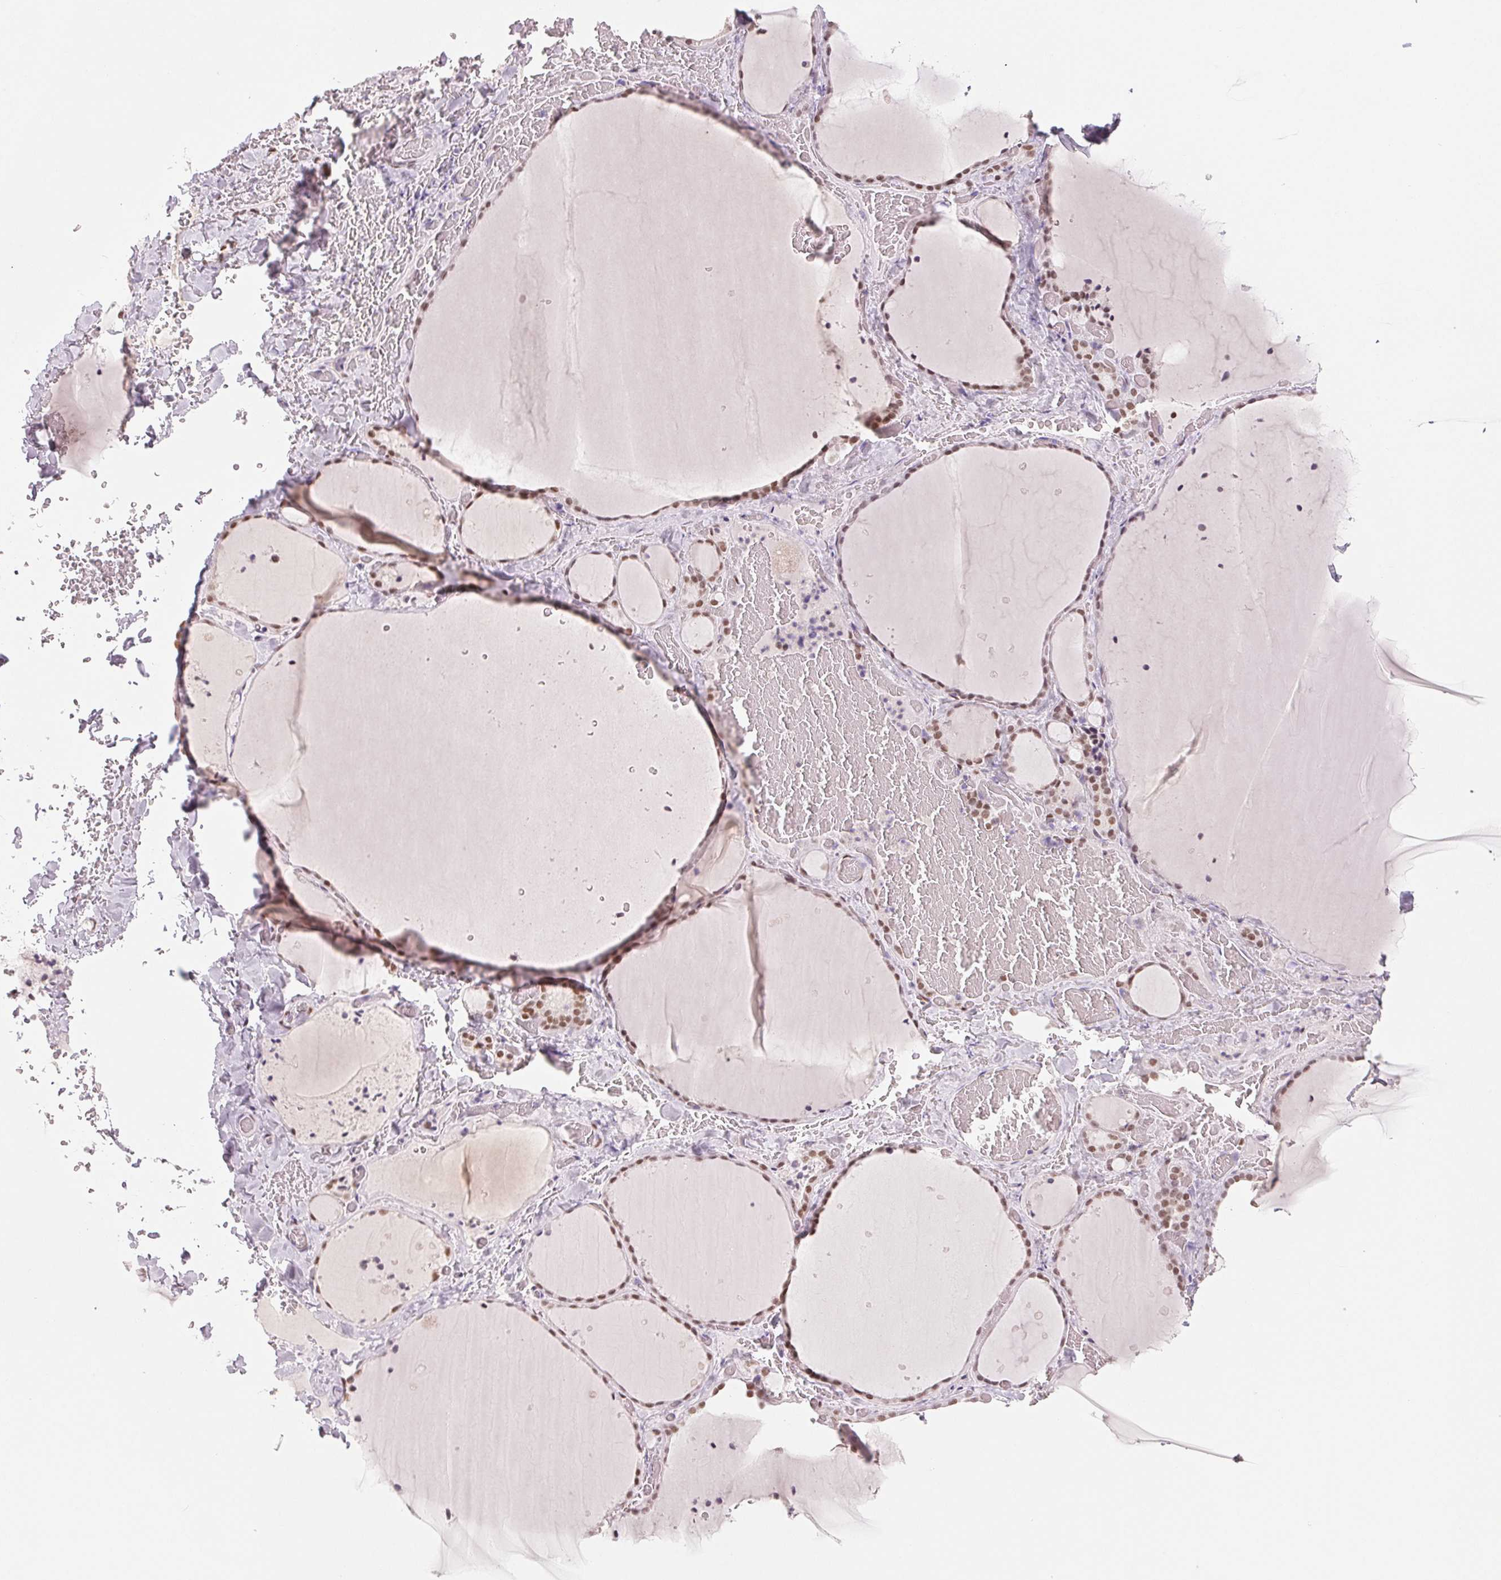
{"staining": {"intensity": "moderate", "quantity": "25%-75%", "location": "nuclear"}, "tissue": "thyroid gland", "cell_type": "Glandular cells", "image_type": "normal", "snomed": [{"axis": "morphology", "description": "Normal tissue, NOS"}, {"axis": "topography", "description": "Thyroid gland"}], "caption": "There is medium levels of moderate nuclear staining in glandular cells of unremarkable thyroid gland, as demonstrated by immunohistochemical staining (brown color).", "gene": "SMARCD3", "patient": {"sex": "female", "age": 36}}